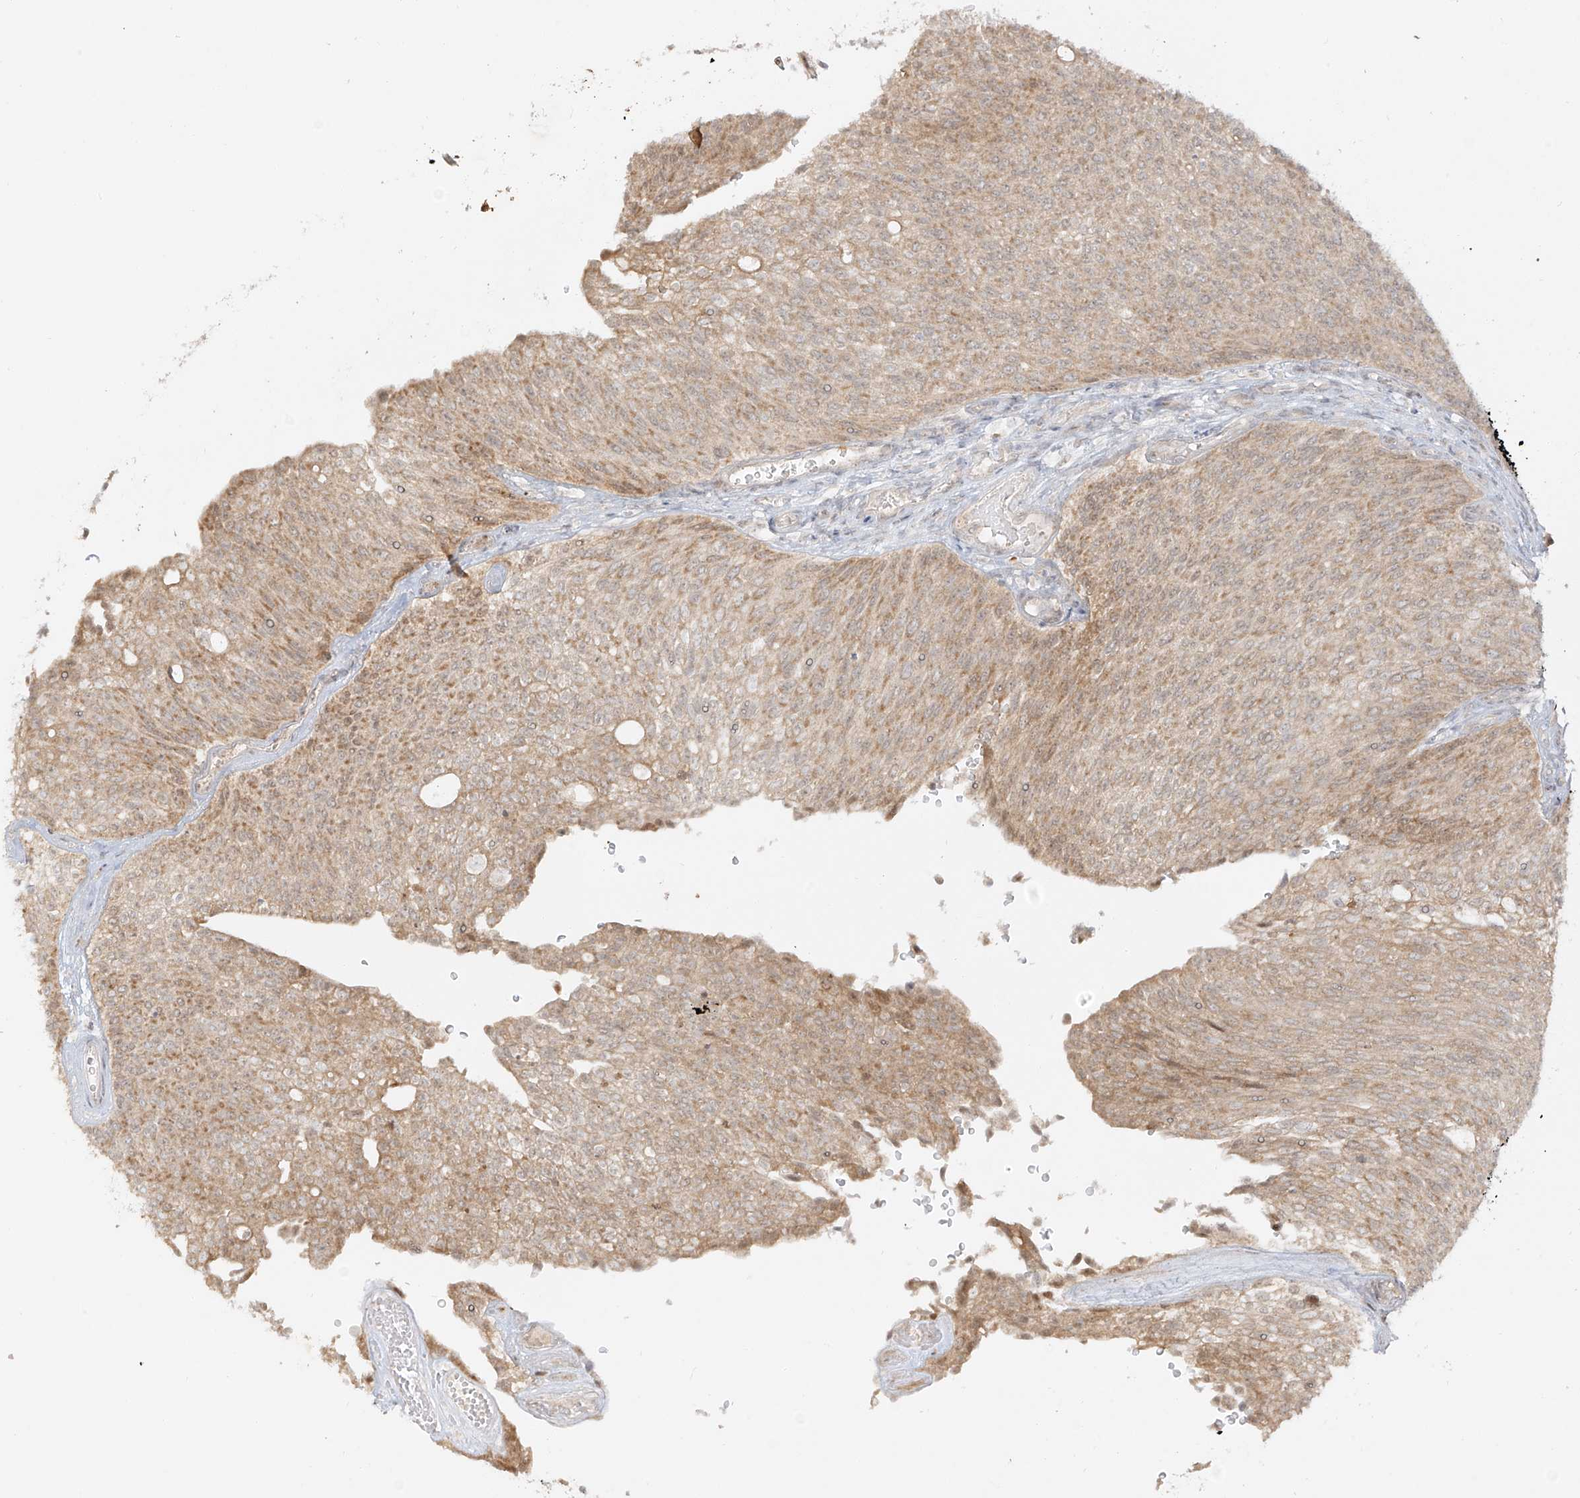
{"staining": {"intensity": "weak", "quantity": ">75%", "location": "cytoplasmic/membranous"}, "tissue": "urothelial cancer", "cell_type": "Tumor cells", "image_type": "cancer", "snomed": [{"axis": "morphology", "description": "Urothelial carcinoma, Low grade"}, {"axis": "topography", "description": "Urinary bladder"}], "caption": "Weak cytoplasmic/membranous protein positivity is appreciated in approximately >75% of tumor cells in urothelial carcinoma (low-grade).", "gene": "MIPEP", "patient": {"sex": "female", "age": 79}}